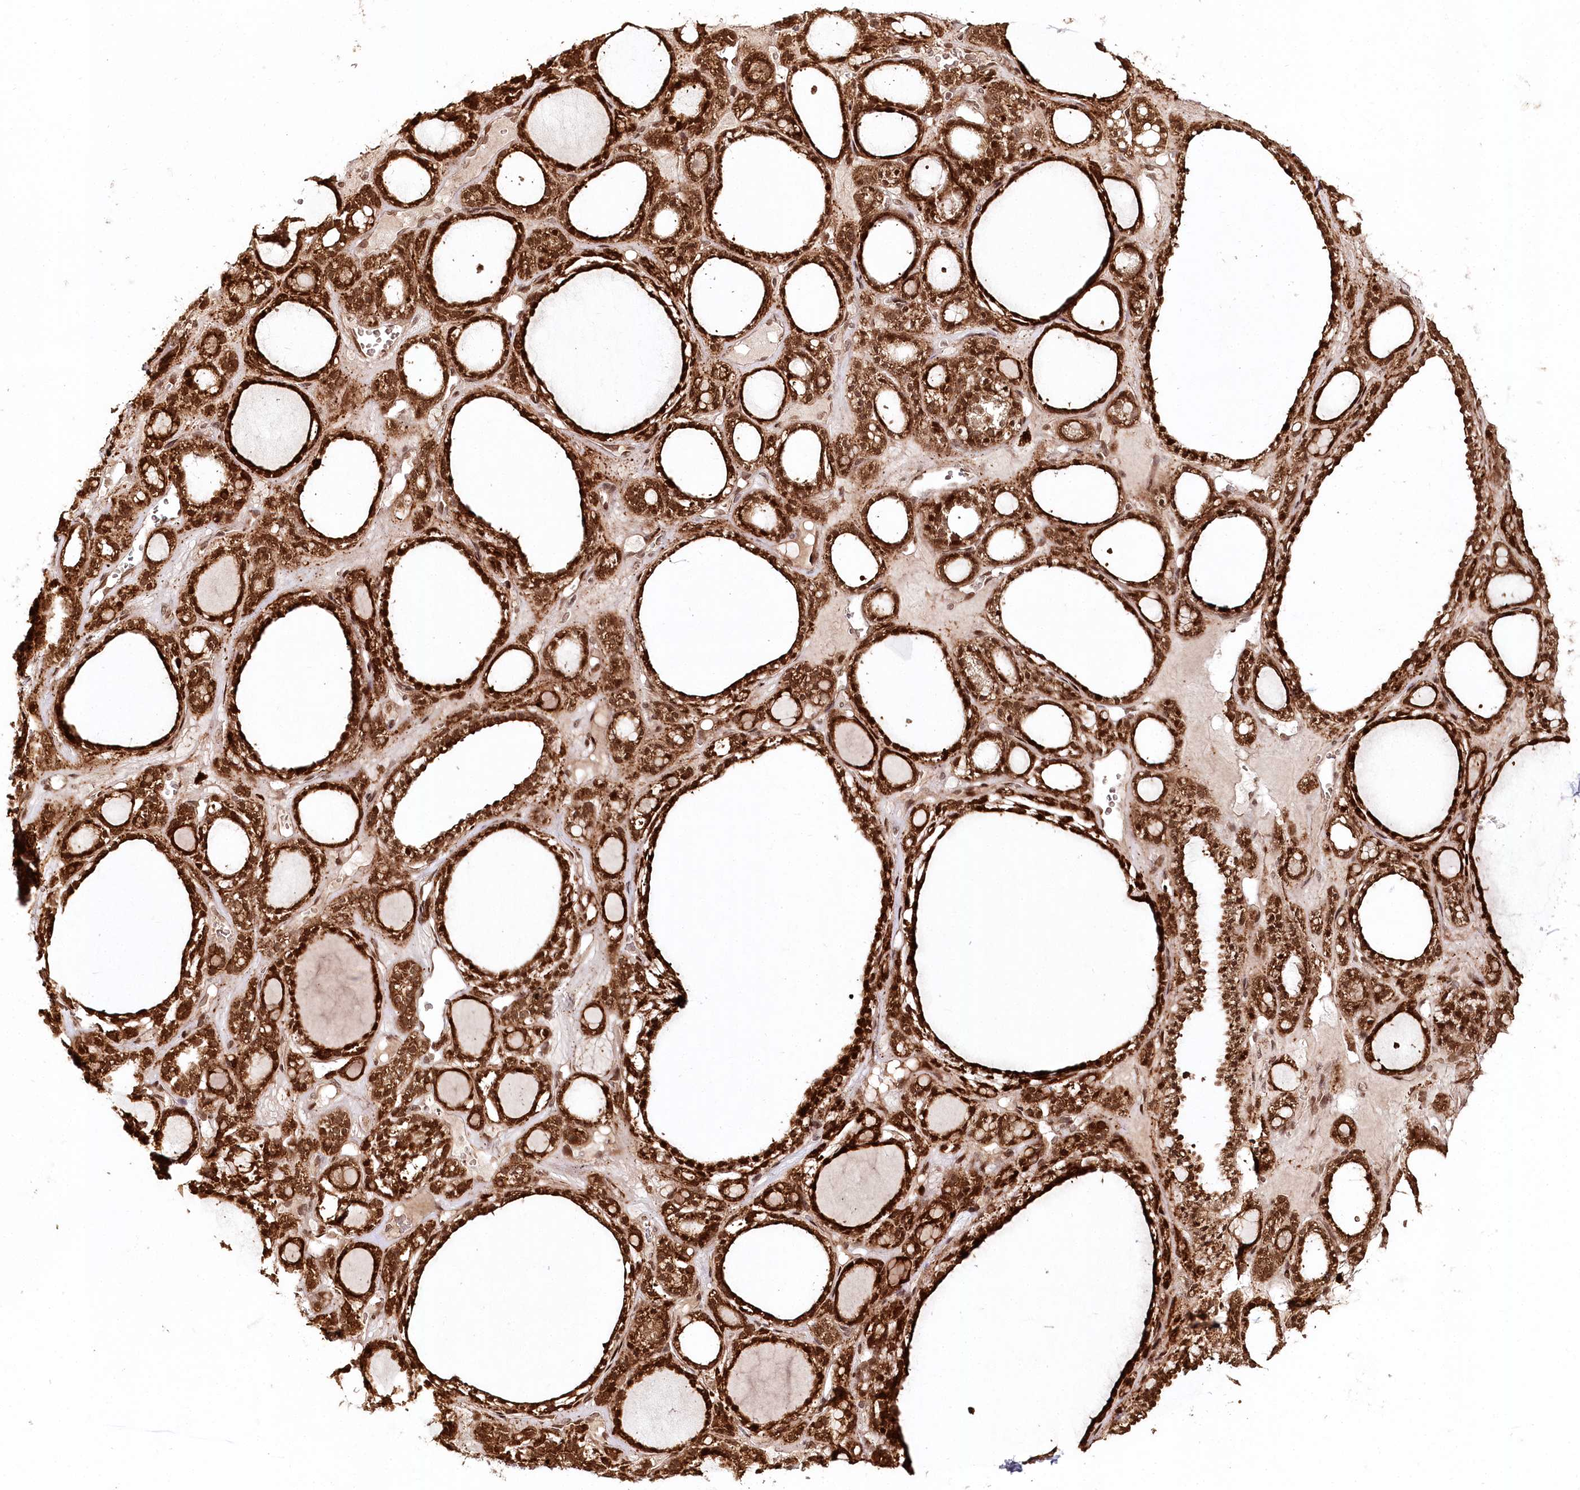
{"staining": {"intensity": "strong", "quantity": ">75%", "location": "cytoplasmic/membranous,nuclear"}, "tissue": "thyroid gland", "cell_type": "Glandular cells", "image_type": "normal", "snomed": [{"axis": "morphology", "description": "Normal tissue, NOS"}, {"axis": "topography", "description": "Thyroid gland"}], "caption": "An image of thyroid gland stained for a protein exhibits strong cytoplasmic/membranous,nuclear brown staining in glandular cells.", "gene": "ULK2", "patient": {"sex": "female", "age": 28}}